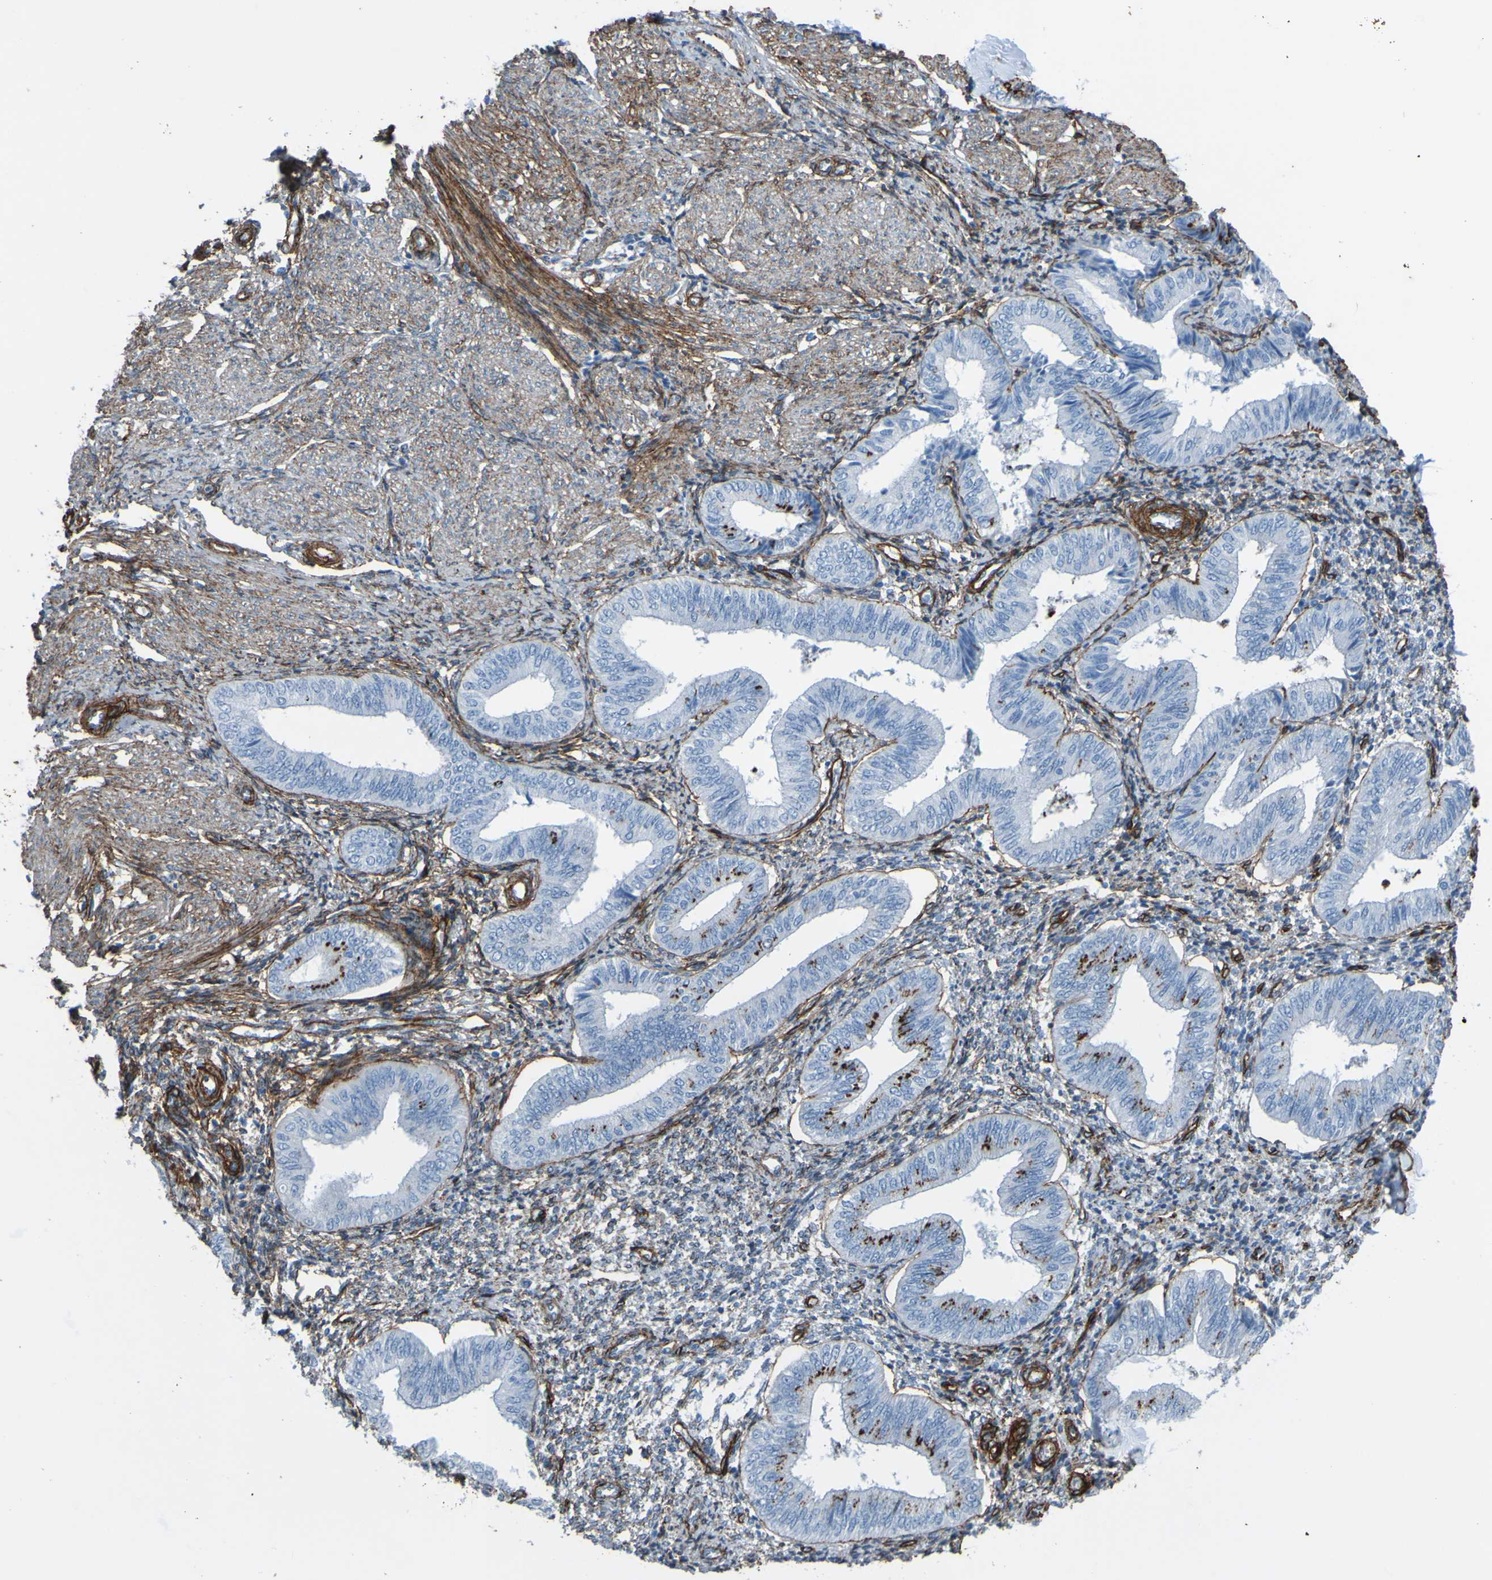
{"staining": {"intensity": "moderate", "quantity": "25%-75%", "location": "cytoplasmic/membranous"}, "tissue": "endometrium", "cell_type": "Cells in endometrial stroma", "image_type": "normal", "snomed": [{"axis": "morphology", "description": "Normal tissue, NOS"}, {"axis": "topography", "description": "Endometrium"}], "caption": "A brown stain shows moderate cytoplasmic/membranous expression of a protein in cells in endometrial stroma of unremarkable endometrium. Using DAB (3,3'-diaminobenzidine) (brown) and hematoxylin (blue) stains, captured at high magnification using brightfield microscopy.", "gene": "COL4A2", "patient": {"sex": "female", "age": 50}}